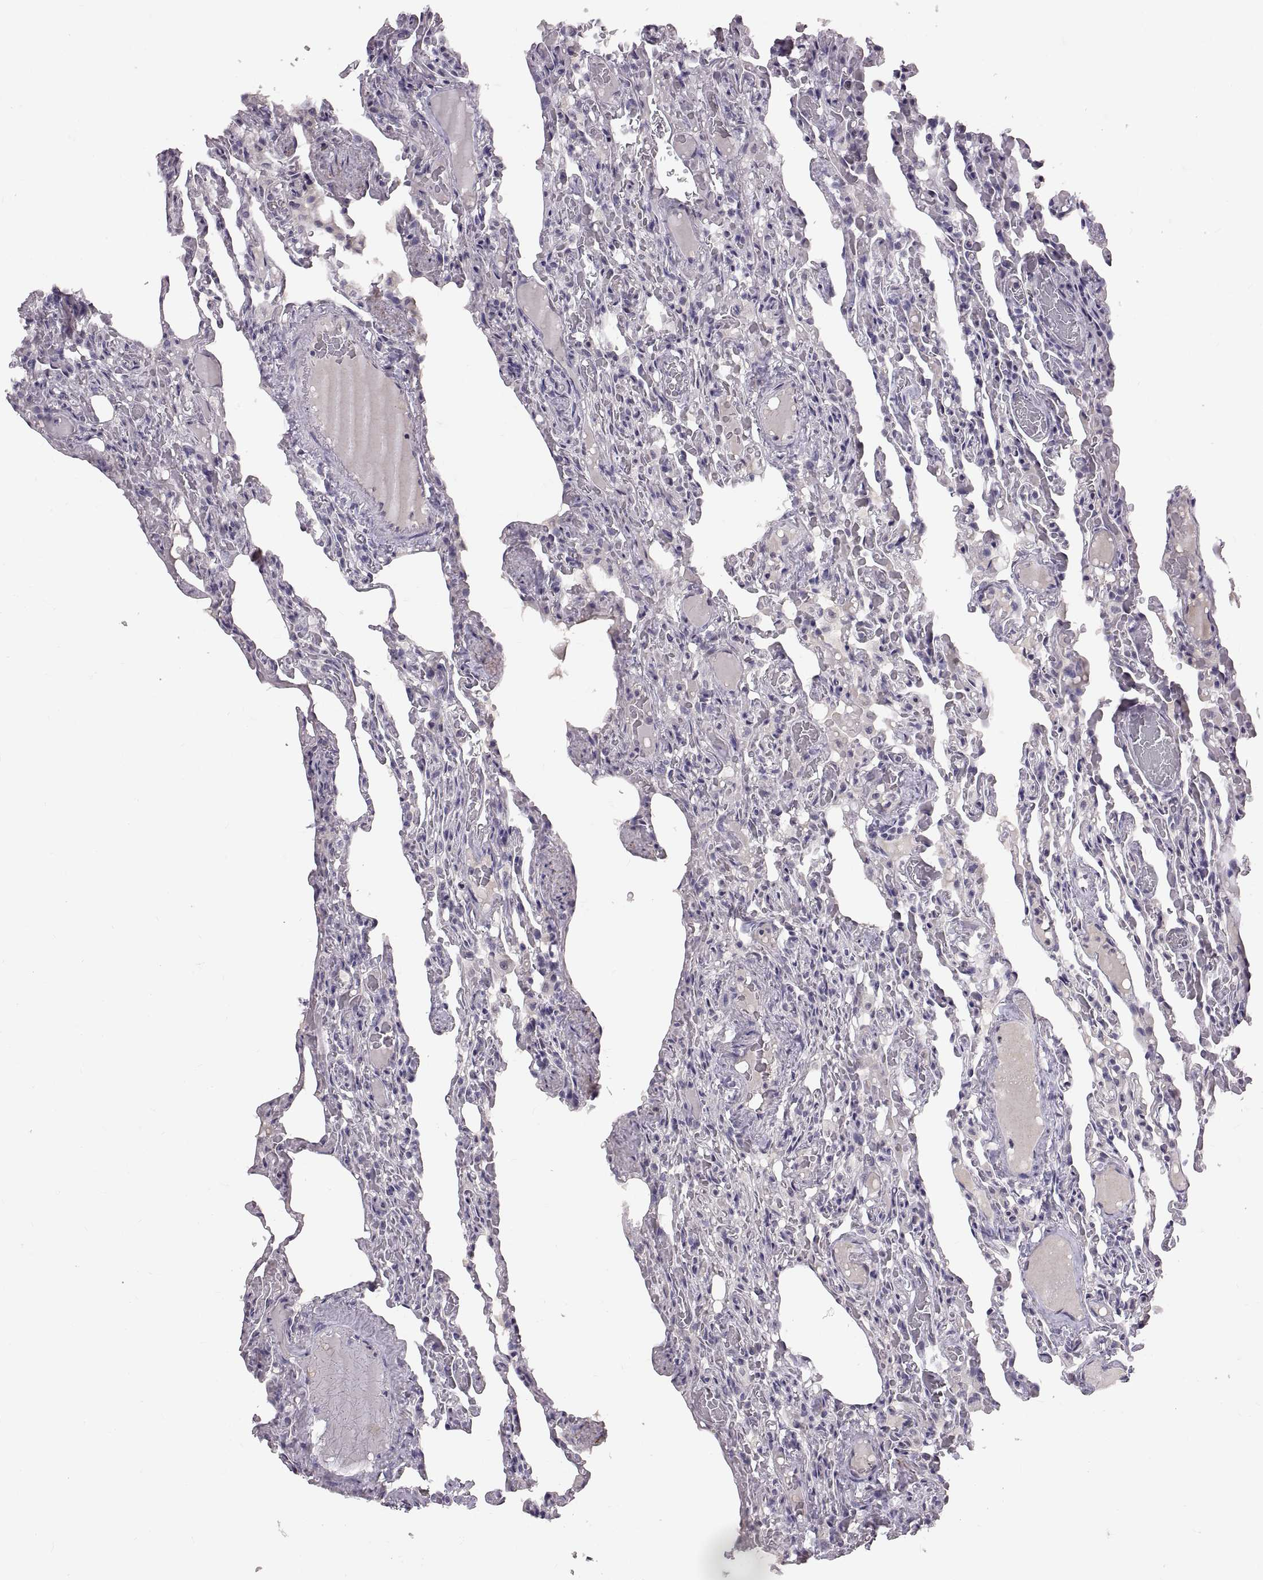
{"staining": {"intensity": "negative", "quantity": "none", "location": "none"}, "tissue": "lung", "cell_type": "Alveolar cells", "image_type": "normal", "snomed": [{"axis": "morphology", "description": "Normal tissue, NOS"}, {"axis": "topography", "description": "Lung"}], "caption": "Immunohistochemical staining of unremarkable lung reveals no significant positivity in alveolar cells. (DAB immunohistochemistry with hematoxylin counter stain).", "gene": "CDH2", "patient": {"sex": "female", "age": 43}}